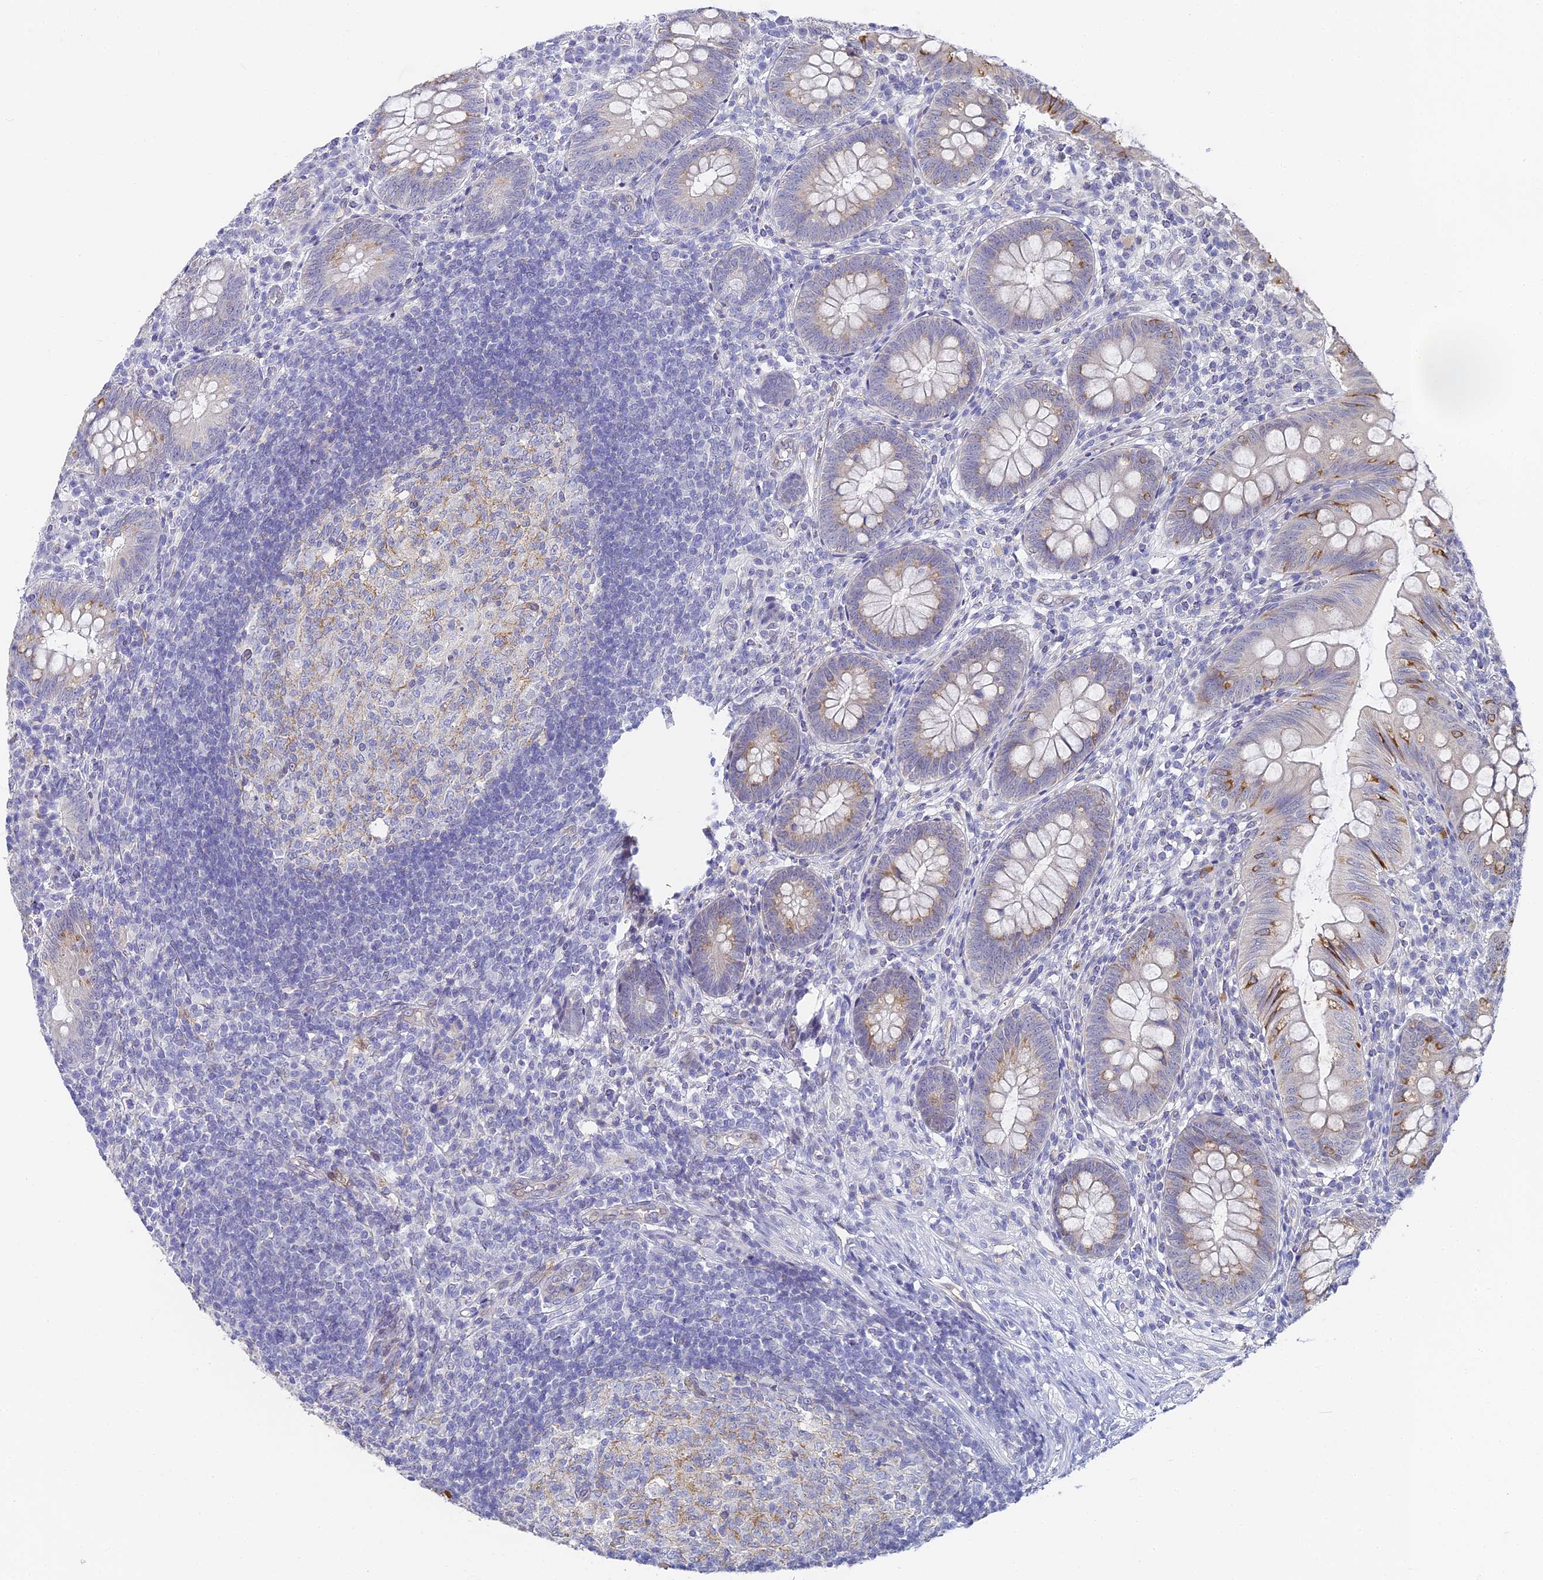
{"staining": {"intensity": "moderate", "quantity": "<25%", "location": "cytoplasmic/membranous"}, "tissue": "appendix", "cell_type": "Glandular cells", "image_type": "normal", "snomed": [{"axis": "morphology", "description": "Normal tissue, NOS"}, {"axis": "topography", "description": "Appendix"}], "caption": "Immunohistochemistry (IHC) image of unremarkable human appendix stained for a protein (brown), which displays low levels of moderate cytoplasmic/membranous positivity in about <25% of glandular cells.", "gene": "GJA1", "patient": {"sex": "male", "age": 14}}